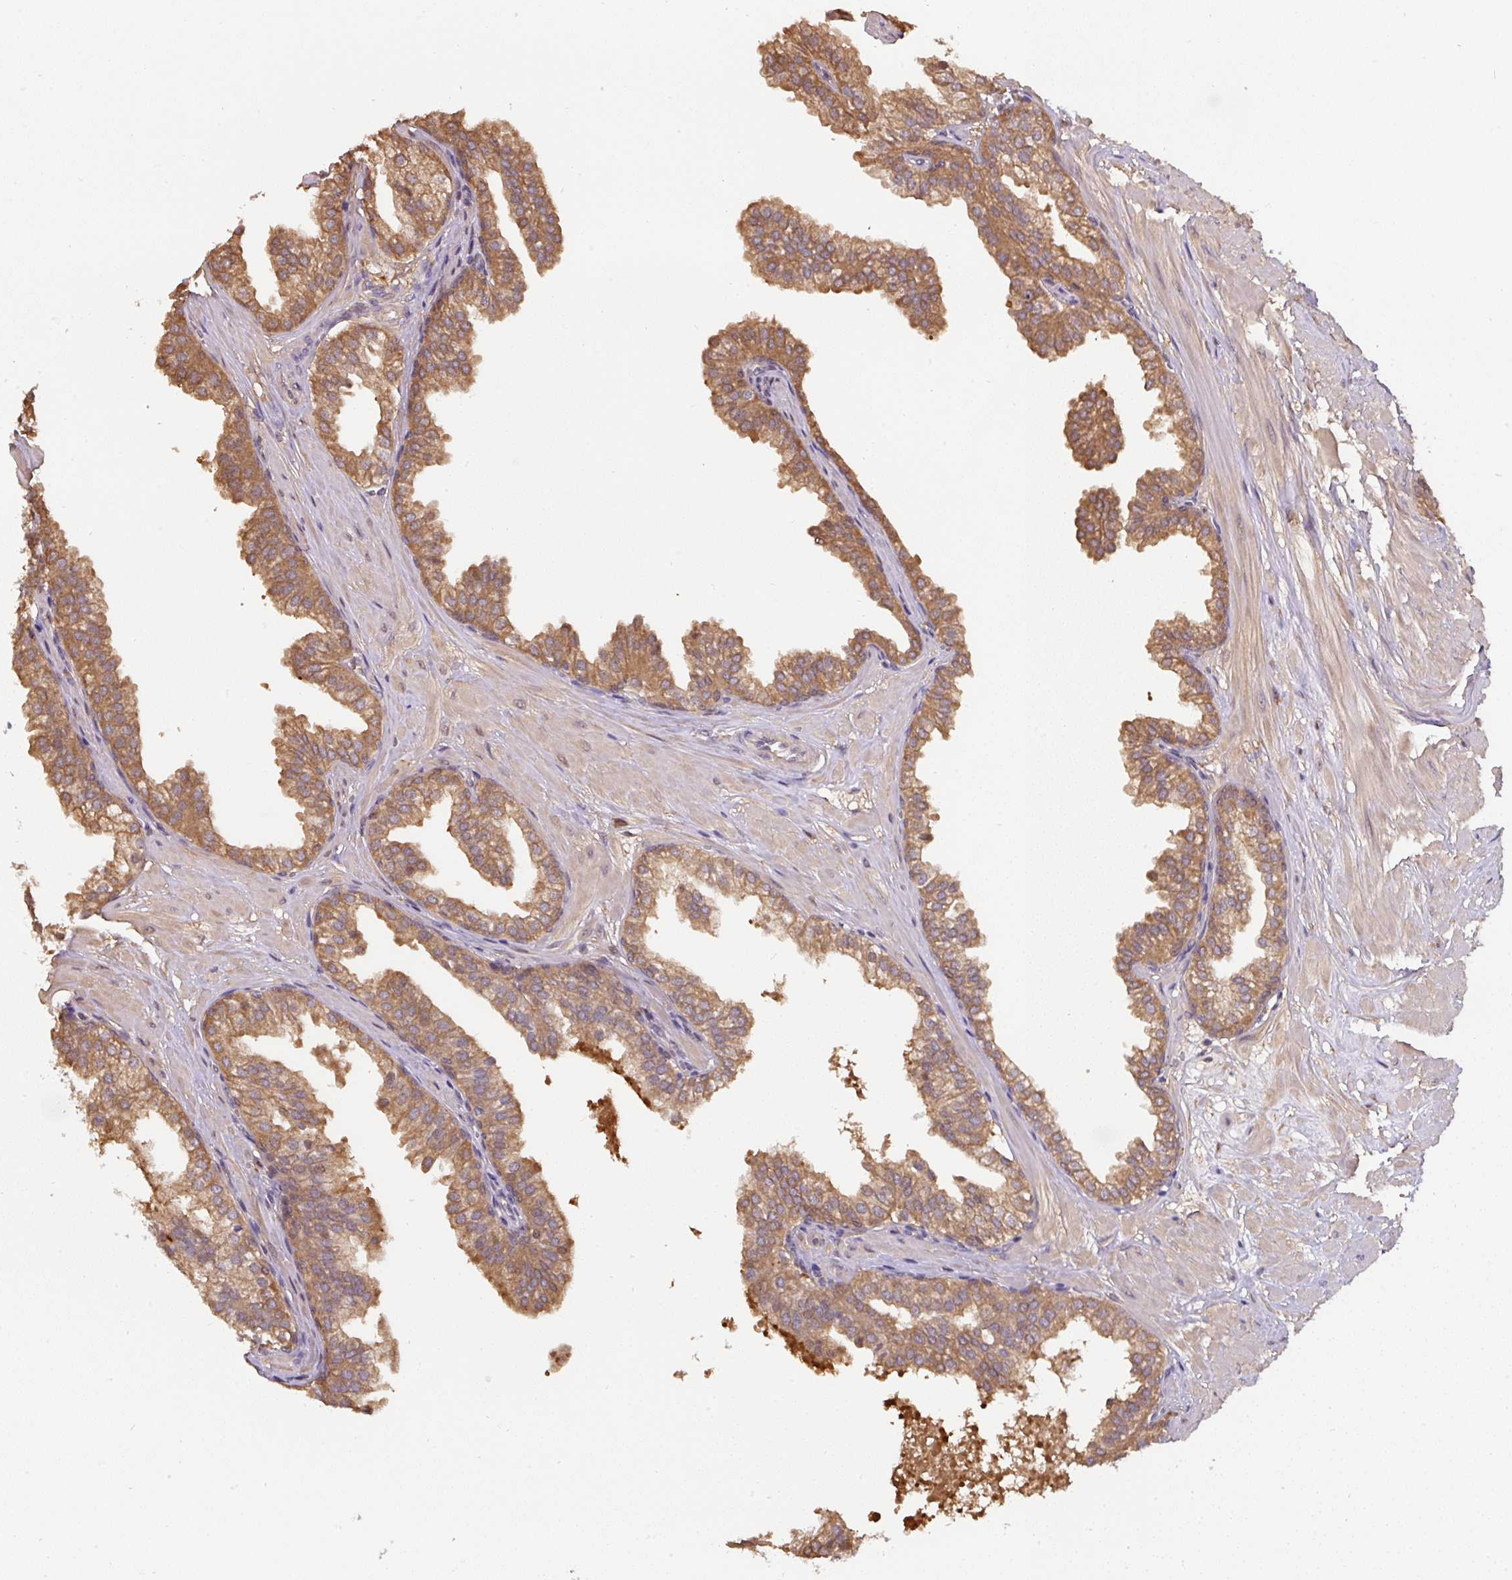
{"staining": {"intensity": "moderate", "quantity": ">75%", "location": "cytoplasmic/membranous"}, "tissue": "prostate", "cell_type": "Glandular cells", "image_type": "normal", "snomed": [{"axis": "morphology", "description": "Normal tissue, NOS"}, {"axis": "topography", "description": "Prostate"}, {"axis": "topography", "description": "Peripheral nerve tissue"}], "caption": "The image exhibits immunohistochemical staining of normal prostate. There is moderate cytoplasmic/membranous staining is identified in about >75% of glandular cells.", "gene": "ST13", "patient": {"sex": "male", "age": 55}}